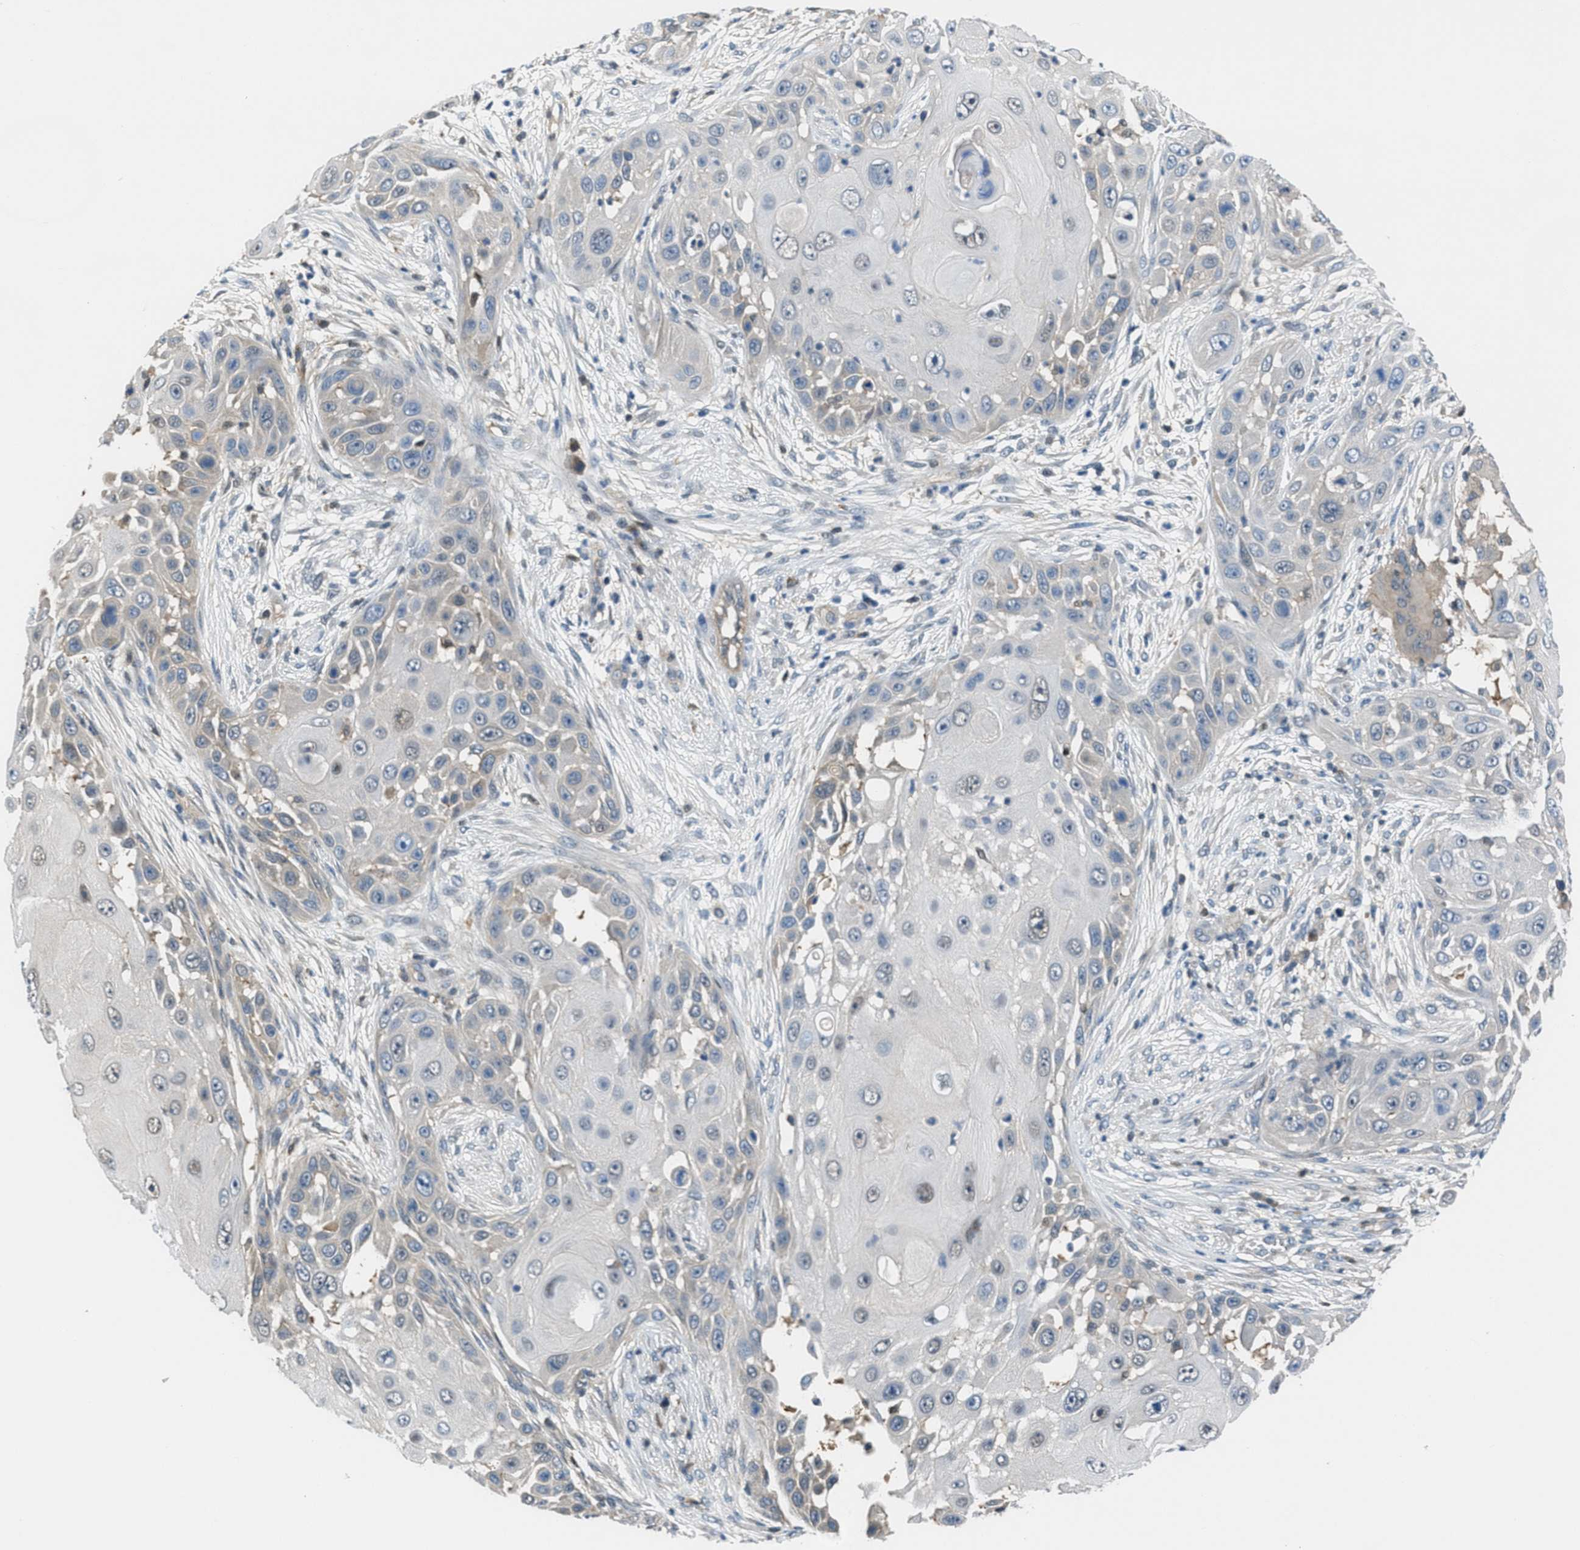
{"staining": {"intensity": "weak", "quantity": "<25%", "location": "cytoplasmic/membranous"}, "tissue": "skin cancer", "cell_type": "Tumor cells", "image_type": "cancer", "snomed": [{"axis": "morphology", "description": "Squamous cell carcinoma, NOS"}, {"axis": "topography", "description": "Skin"}], "caption": "DAB immunohistochemical staining of skin squamous cell carcinoma exhibits no significant staining in tumor cells.", "gene": "PIP5K1C", "patient": {"sex": "female", "age": 44}}